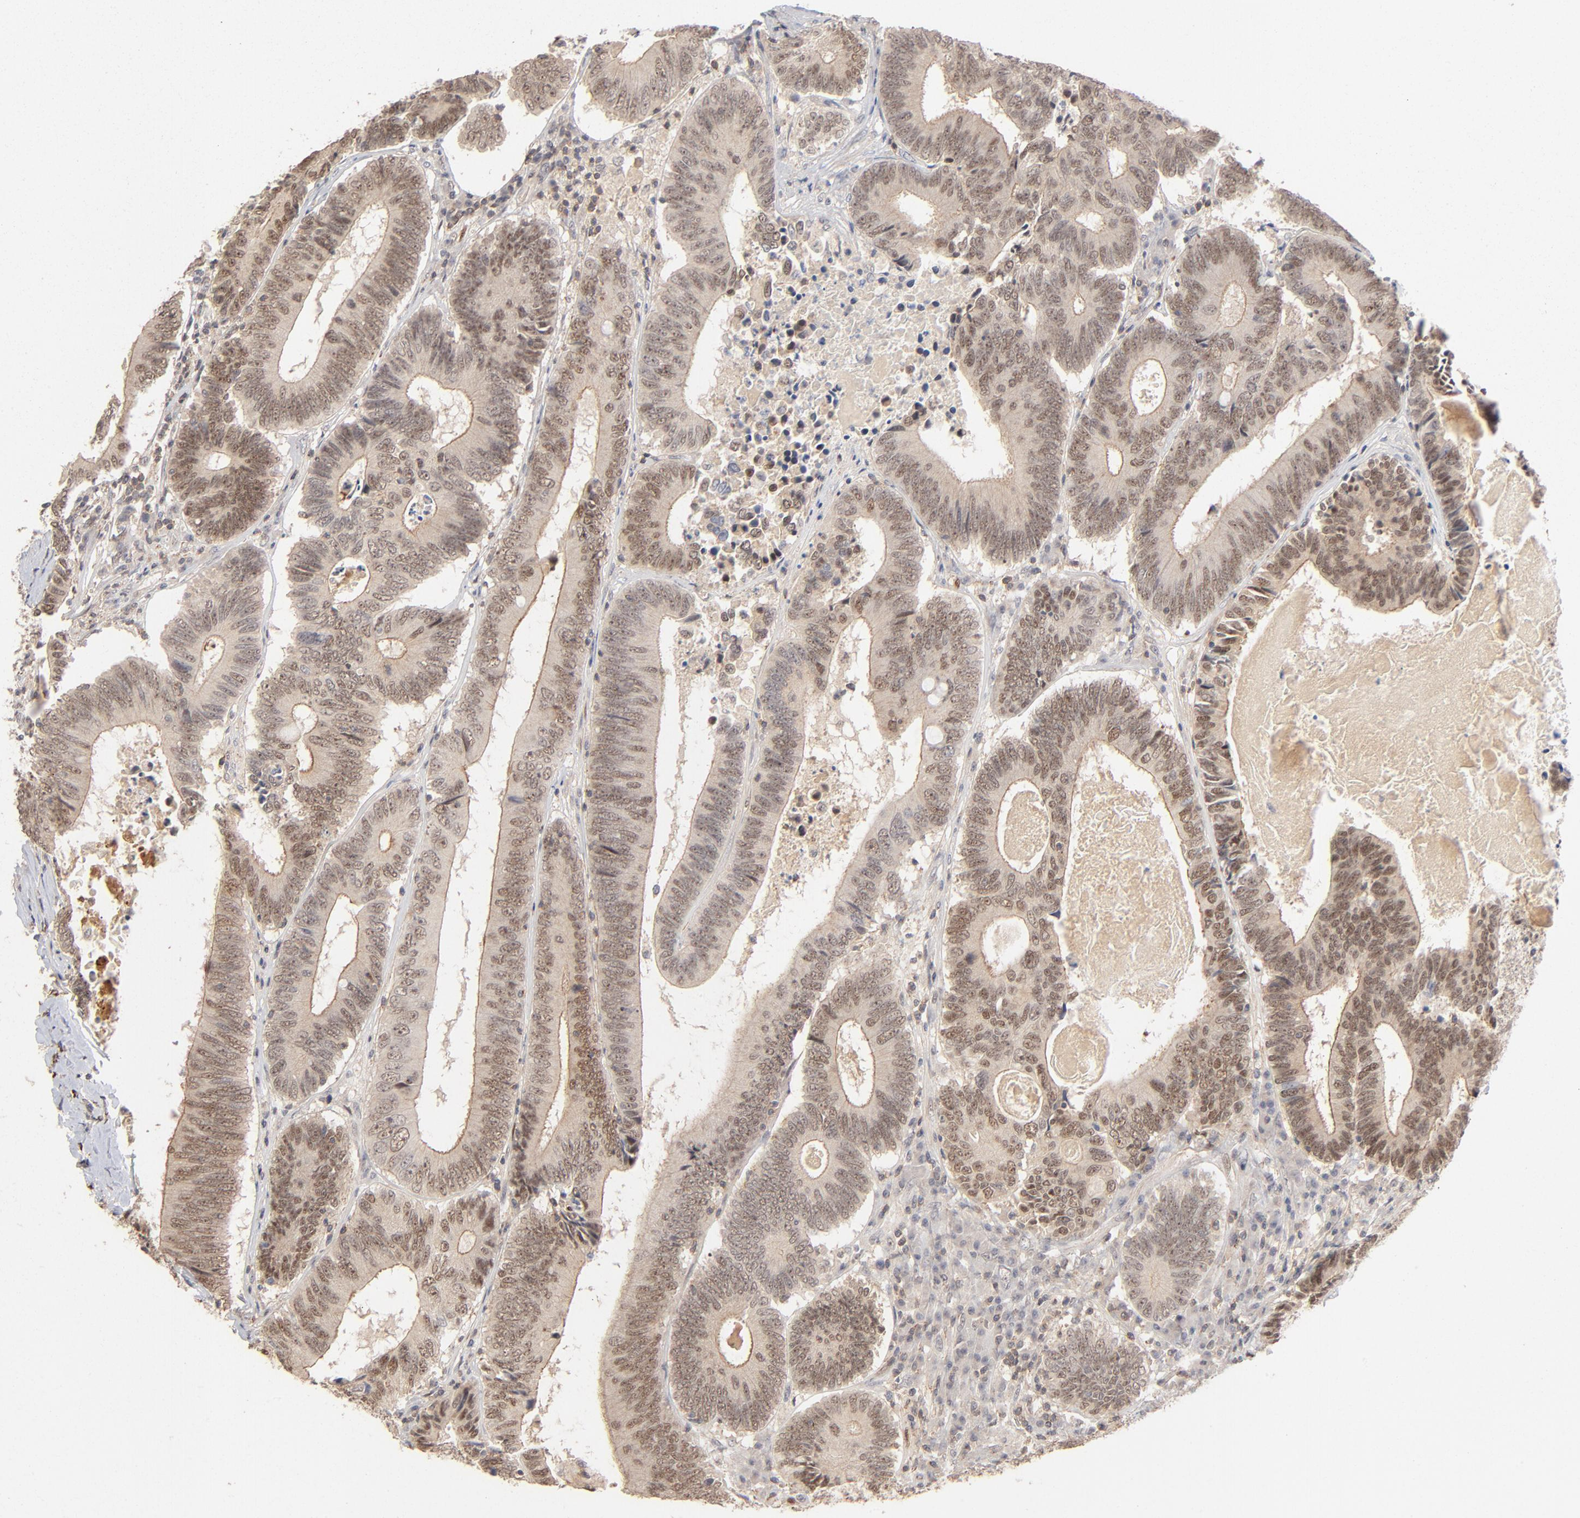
{"staining": {"intensity": "moderate", "quantity": ">75%", "location": "nuclear"}, "tissue": "colorectal cancer", "cell_type": "Tumor cells", "image_type": "cancer", "snomed": [{"axis": "morphology", "description": "Adenocarcinoma, NOS"}, {"axis": "topography", "description": "Colon"}], "caption": "Protein staining shows moderate nuclear staining in approximately >75% of tumor cells in colorectal adenocarcinoma.", "gene": "NFIB", "patient": {"sex": "female", "age": 78}}